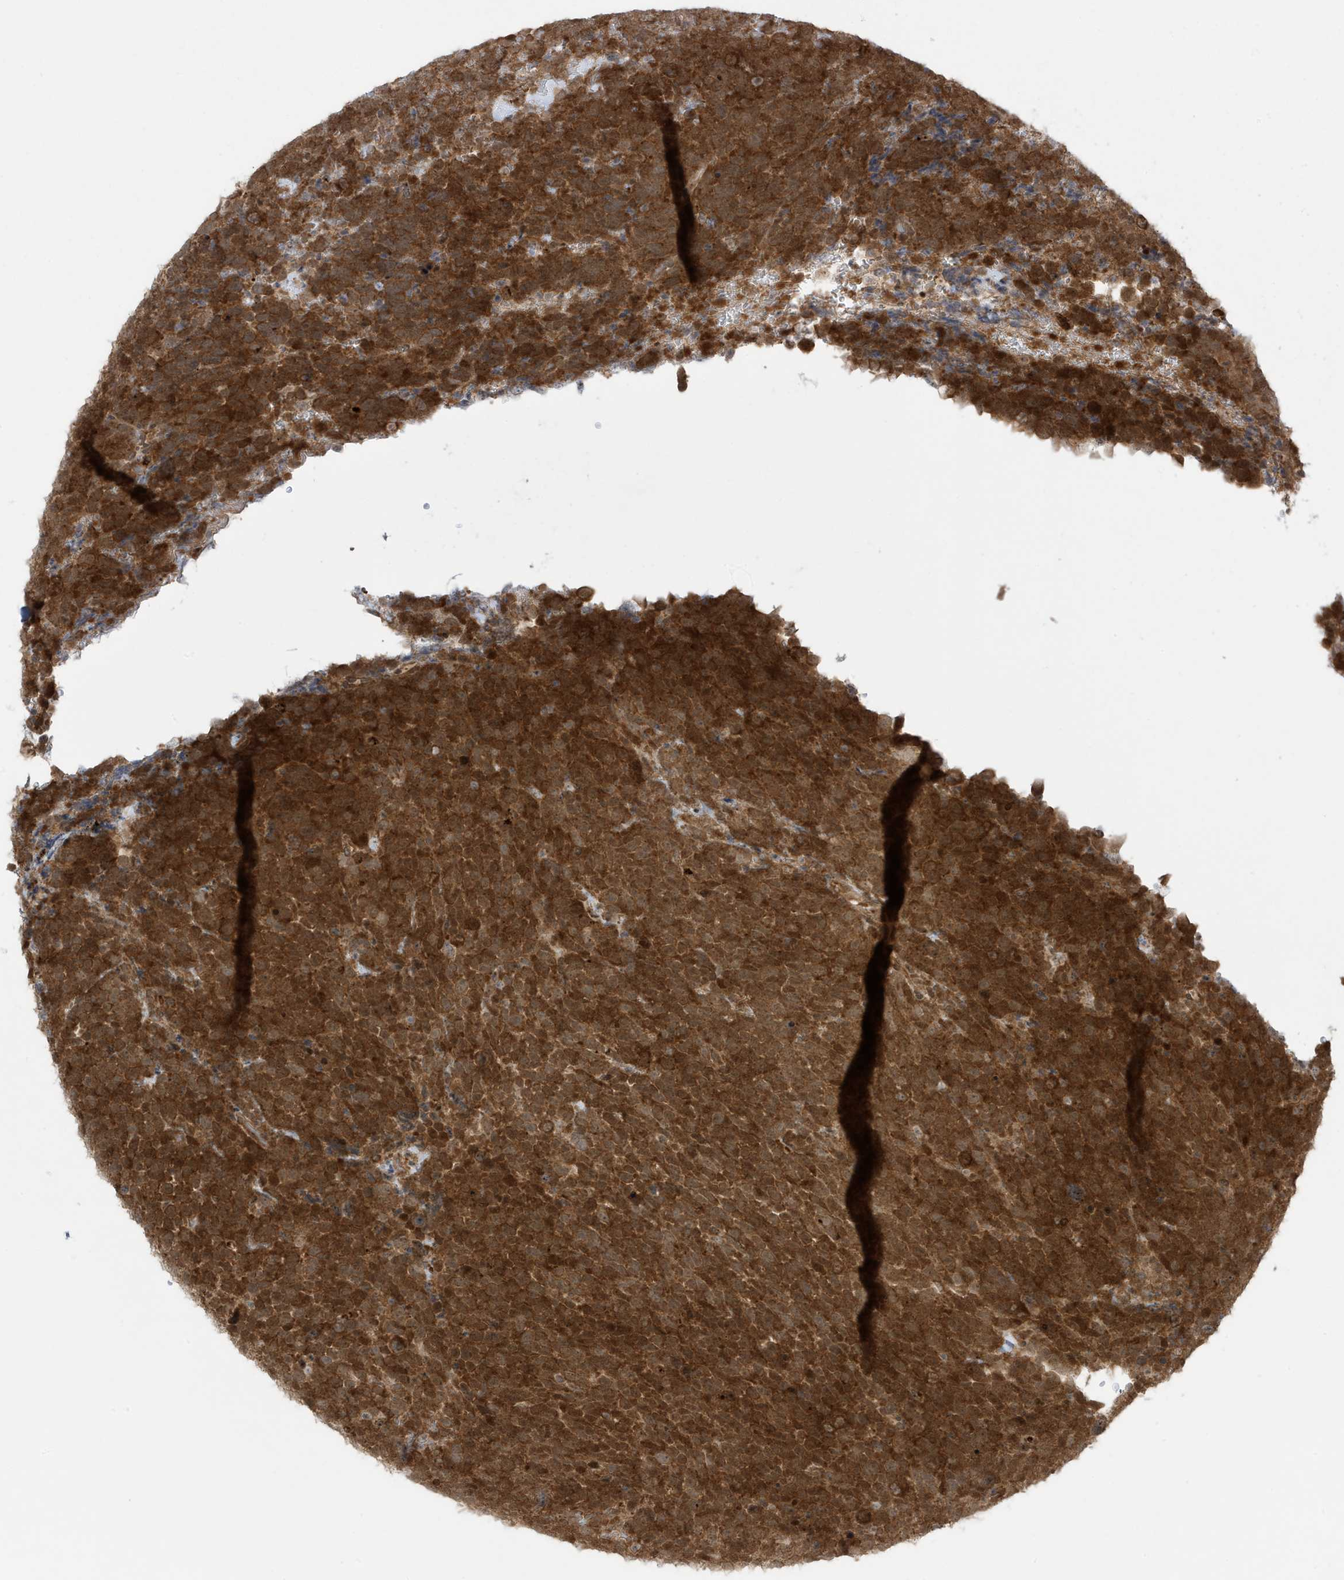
{"staining": {"intensity": "strong", "quantity": ">75%", "location": "cytoplasmic/membranous"}, "tissue": "urothelial cancer", "cell_type": "Tumor cells", "image_type": "cancer", "snomed": [{"axis": "morphology", "description": "Urothelial carcinoma, High grade"}, {"axis": "topography", "description": "Urinary bladder"}], "caption": "Immunohistochemical staining of human urothelial carcinoma (high-grade) exhibits high levels of strong cytoplasmic/membranous positivity in approximately >75% of tumor cells.", "gene": "DHX36", "patient": {"sex": "female", "age": 82}}